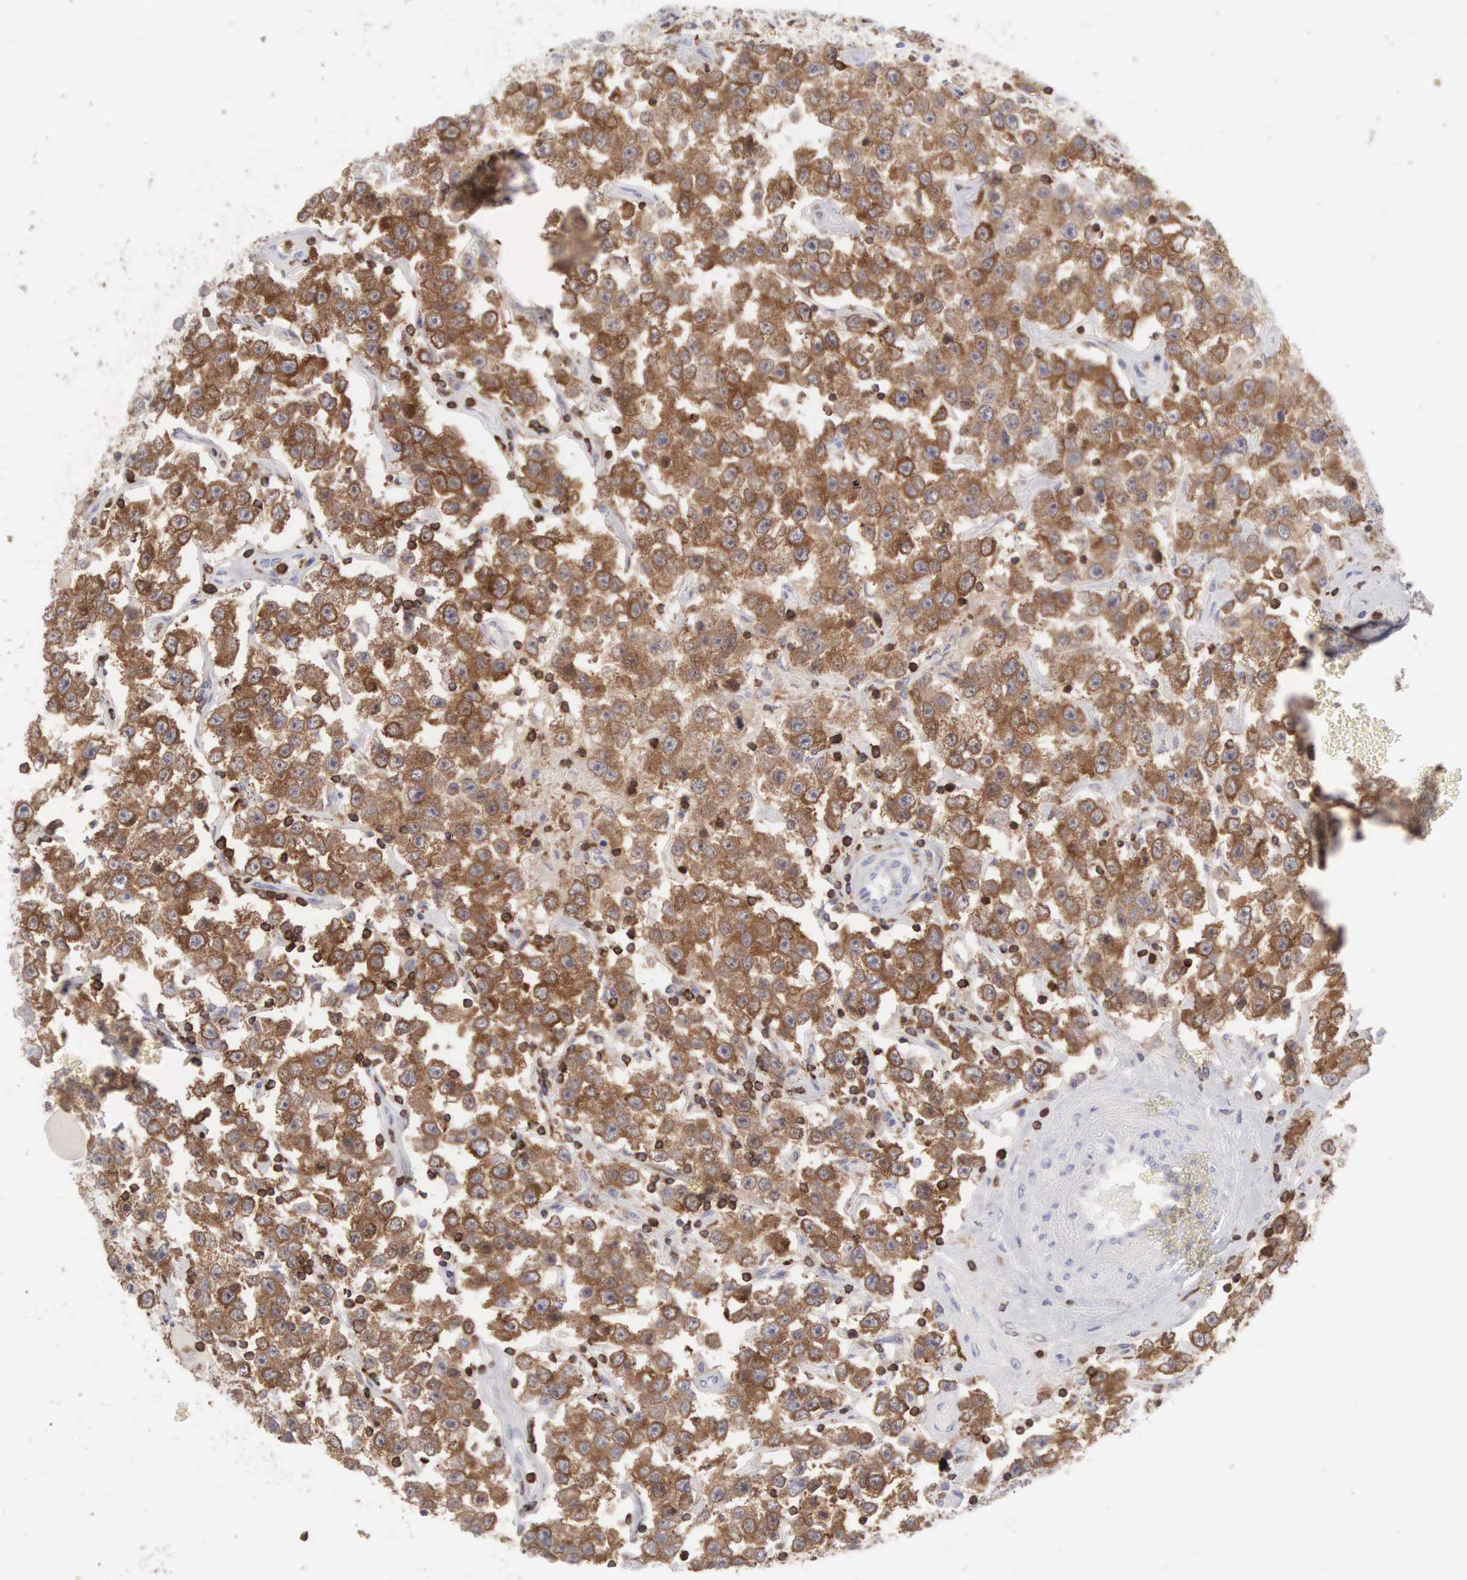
{"staining": {"intensity": "strong", "quantity": ">75%", "location": "cytoplasmic/membranous,nuclear"}, "tissue": "testis cancer", "cell_type": "Tumor cells", "image_type": "cancer", "snomed": [{"axis": "morphology", "description": "Seminoma, NOS"}, {"axis": "topography", "description": "Testis"}], "caption": "Protein staining by immunohistochemistry (IHC) reveals strong cytoplasmic/membranous and nuclear positivity in about >75% of tumor cells in seminoma (testis). The protein is shown in brown color, while the nuclei are stained blue.", "gene": "SH3BP1", "patient": {"sex": "male", "age": 52}}